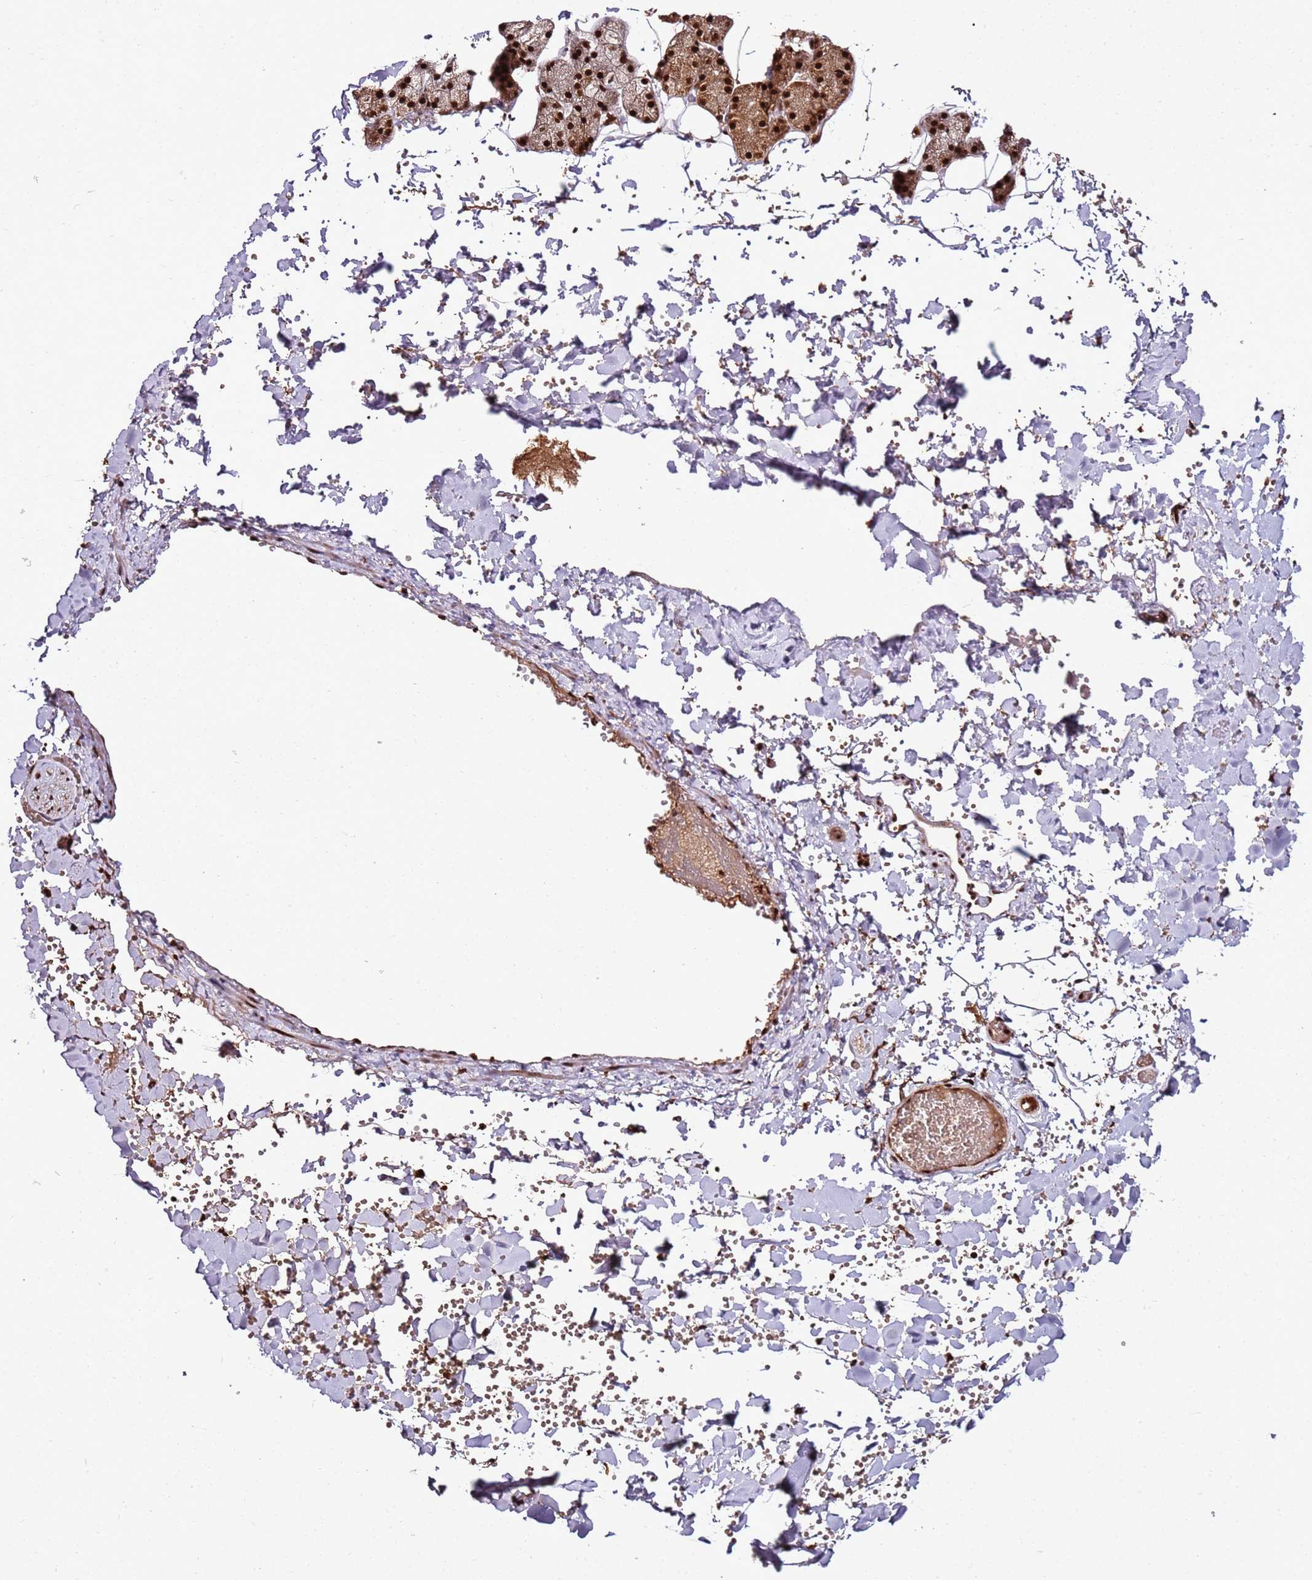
{"staining": {"intensity": "strong", "quantity": ">75%", "location": "nuclear"}, "tissue": "salivary gland", "cell_type": "Glandular cells", "image_type": "normal", "snomed": [{"axis": "morphology", "description": "Normal tissue, NOS"}, {"axis": "topography", "description": "Salivary gland"}], "caption": "IHC (DAB) staining of unremarkable human salivary gland shows strong nuclear protein expression in approximately >75% of glandular cells.", "gene": "XRN2", "patient": {"sex": "female", "age": 33}}